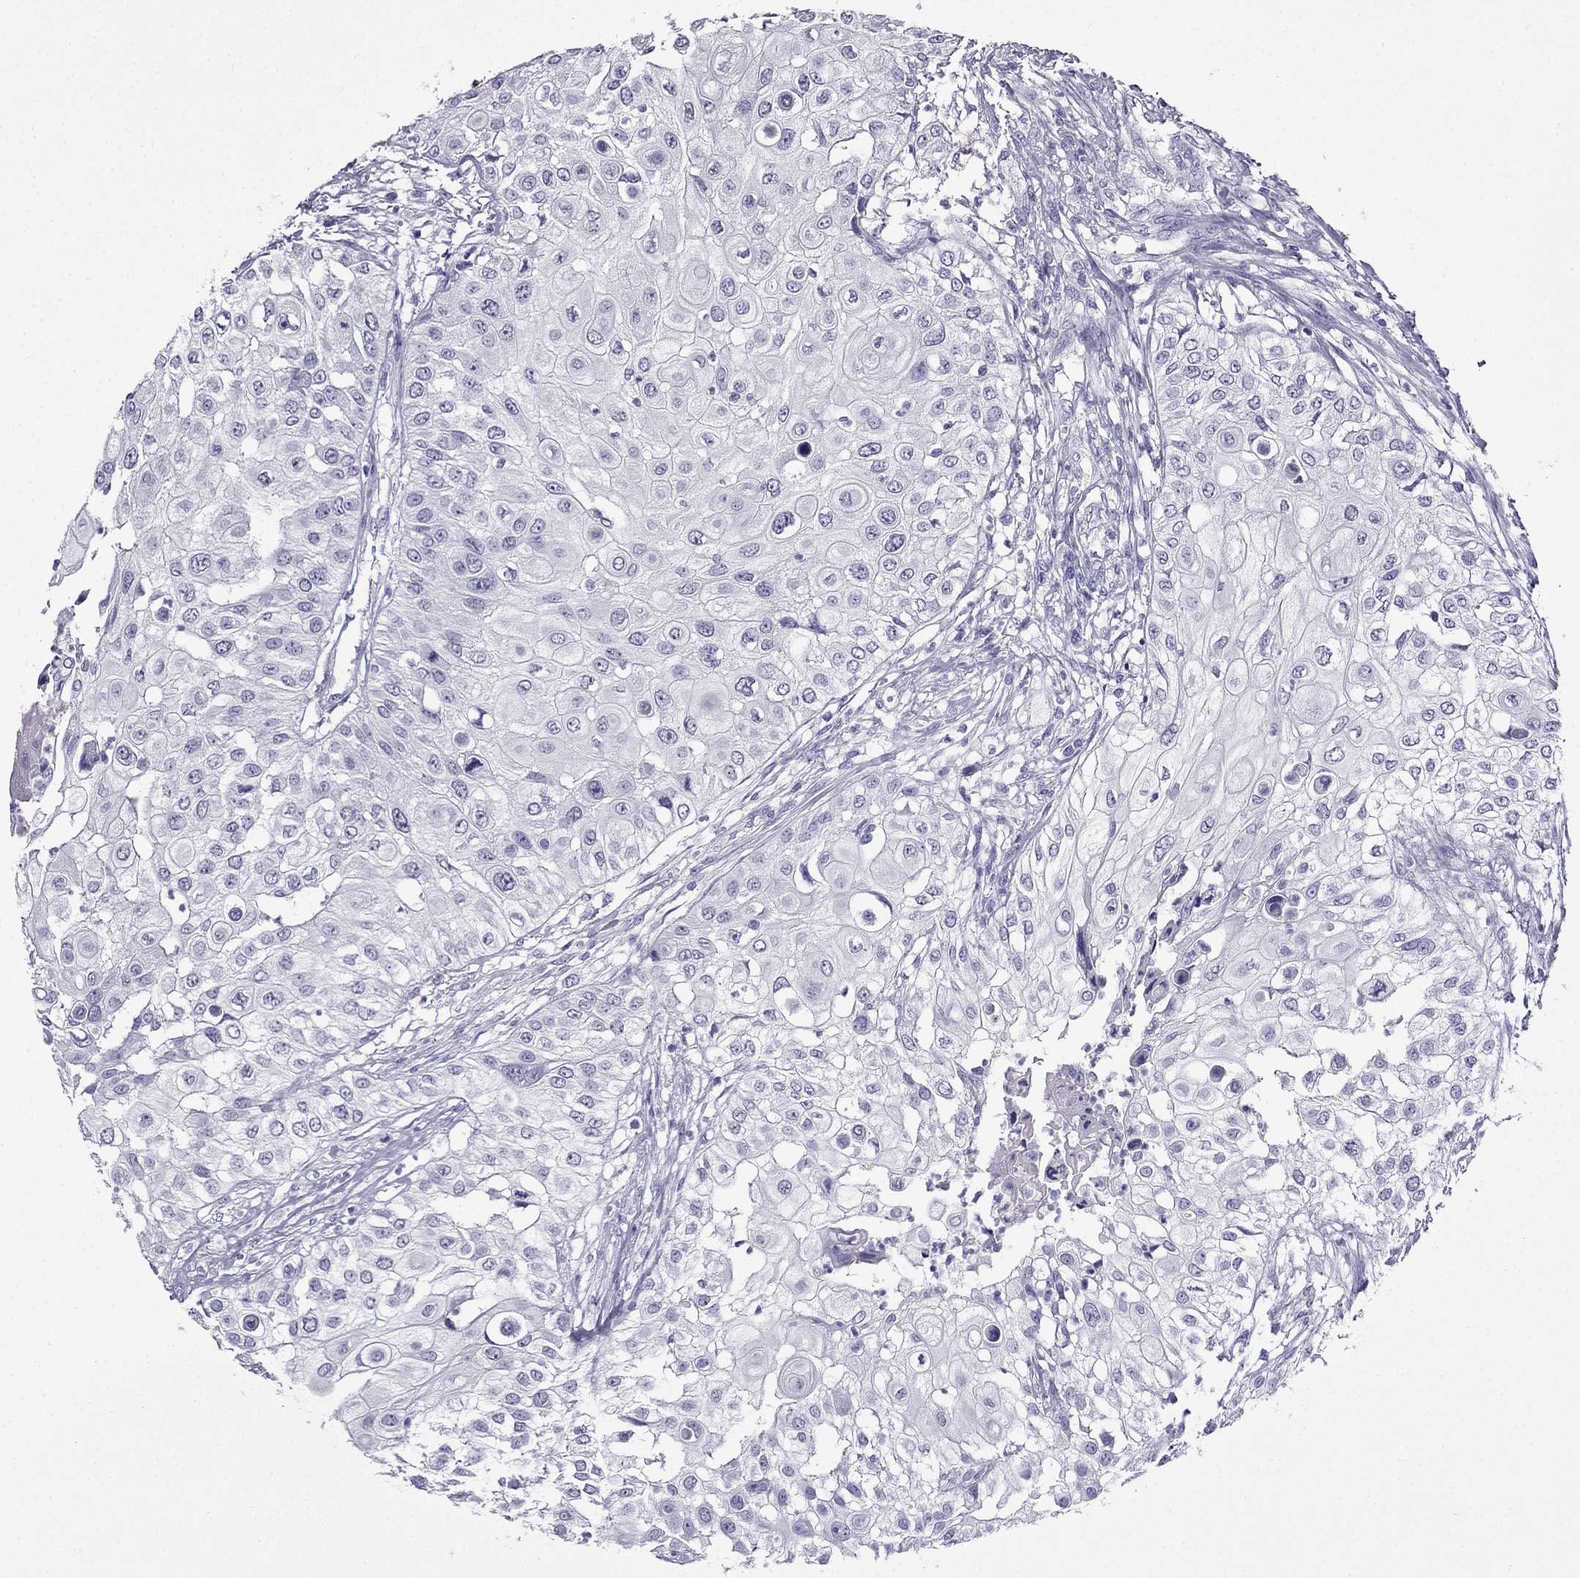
{"staining": {"intensity": "negative", "quantity": "none", "location": "none"}, "tissue": "urothelial cancer", "cell_type": "Tumor cells", "image_type": "cancer", "snomed": [{"axis": "morphology", "description": "Urothelial carcinoma, High grade"}, {"axis": "topography", "description": "Urinary bladder"}], "caption": "A high-resolution micrograph shows immunohistochemistry (IHC) staining of urothelial cancer, which reveals no significant expression in tumor cells.", "gene": "CDHR4", "patient": {"sex": "female", "age": 79}}